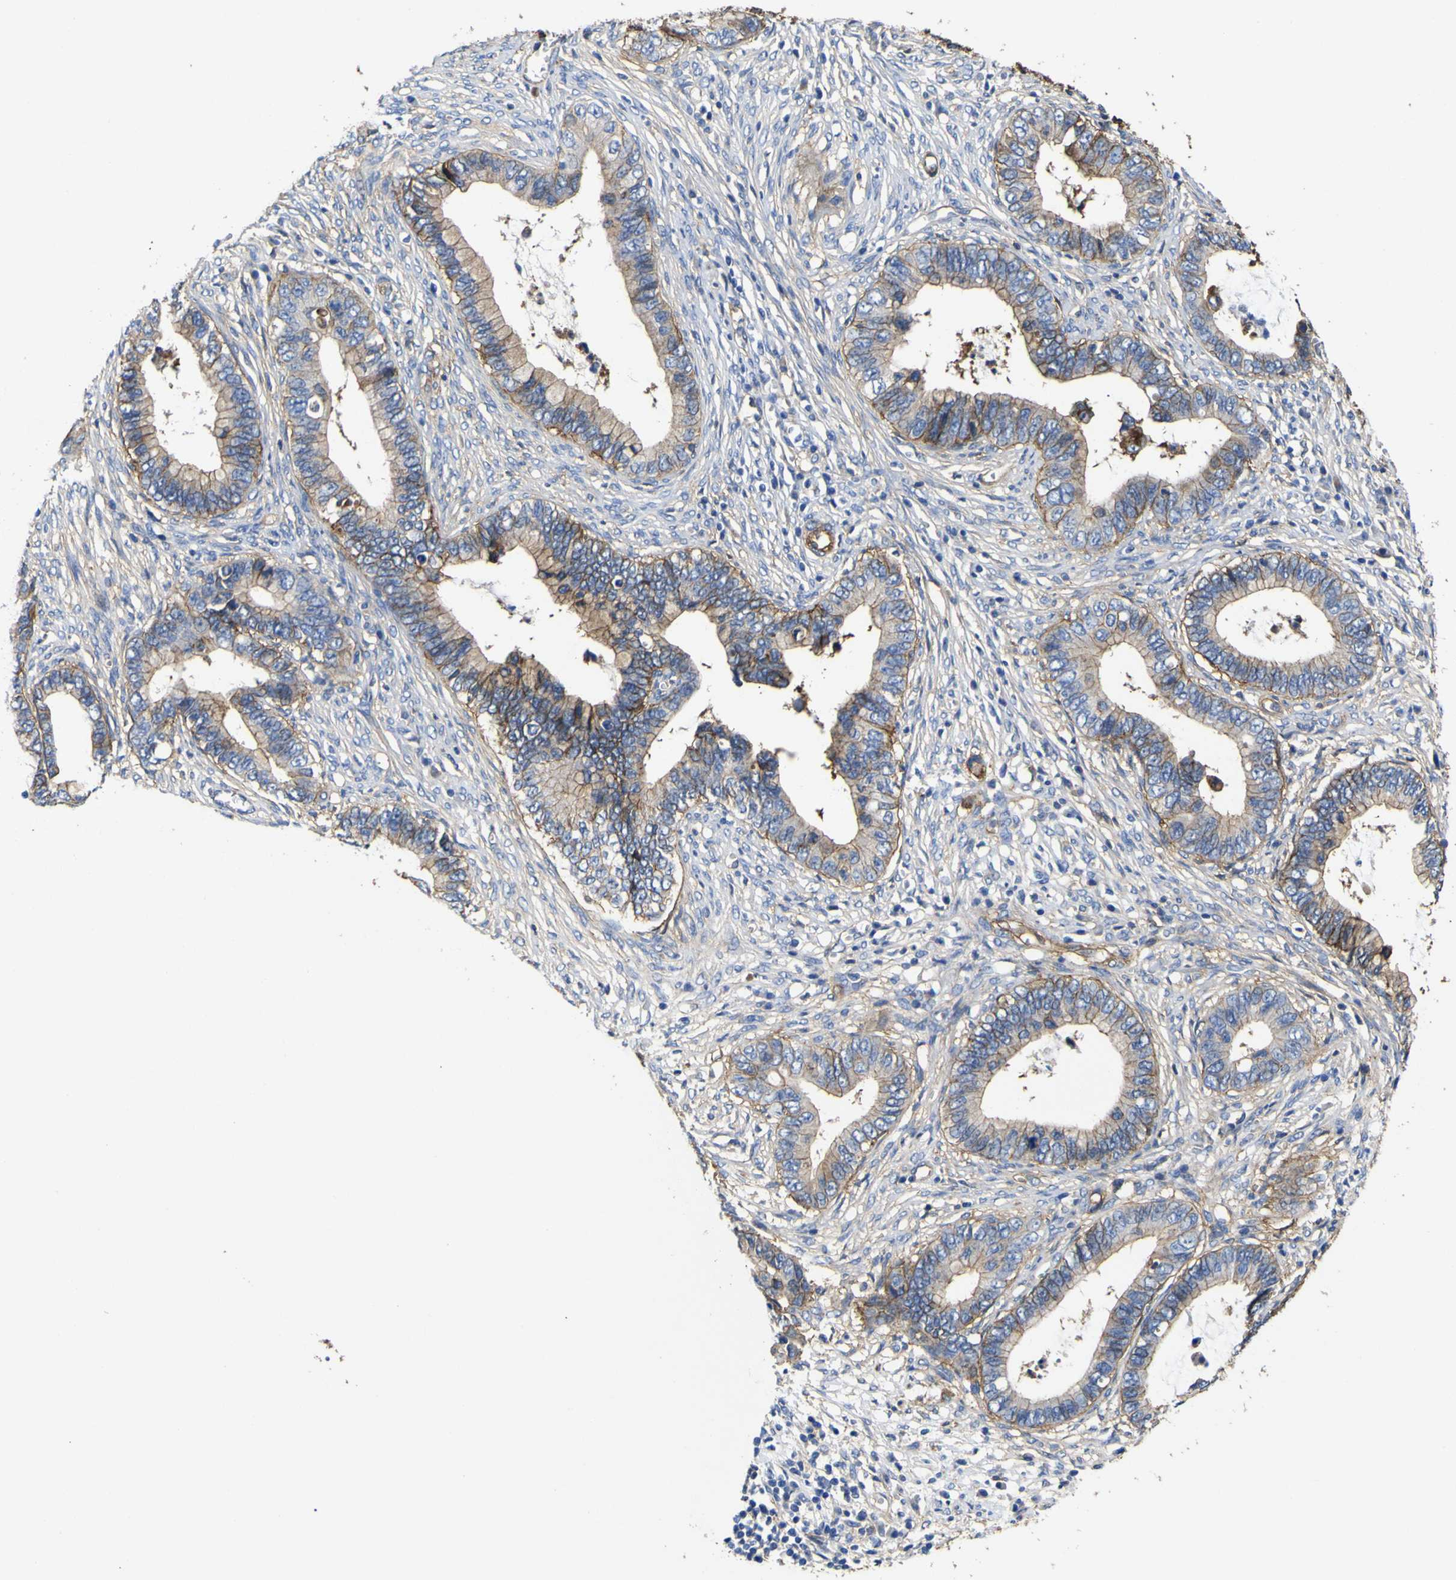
{"staining": {"intensity": "moderate", "quantity": "25%-75%", "location": "cytoplasmic/membranous"}, "tissue": "cervical cancer", "cell_type": "Tumor cells", "image_type": "cancer", "snomed": [{"axis": "morphology", "description": "Adenocarcinoma, NOS"}, {"axis": "topography", "description": "Cervix"}], "caption": "Protein staining displays moderate cytoplasmic/membranous expression in approximately 25%-75% of tumor cells in adenocarcinoma (cervical). (IHC, brightfield microscopy, high magnification).", "gene": "CD151", "patient": {"sex": "female", "age": 44}}